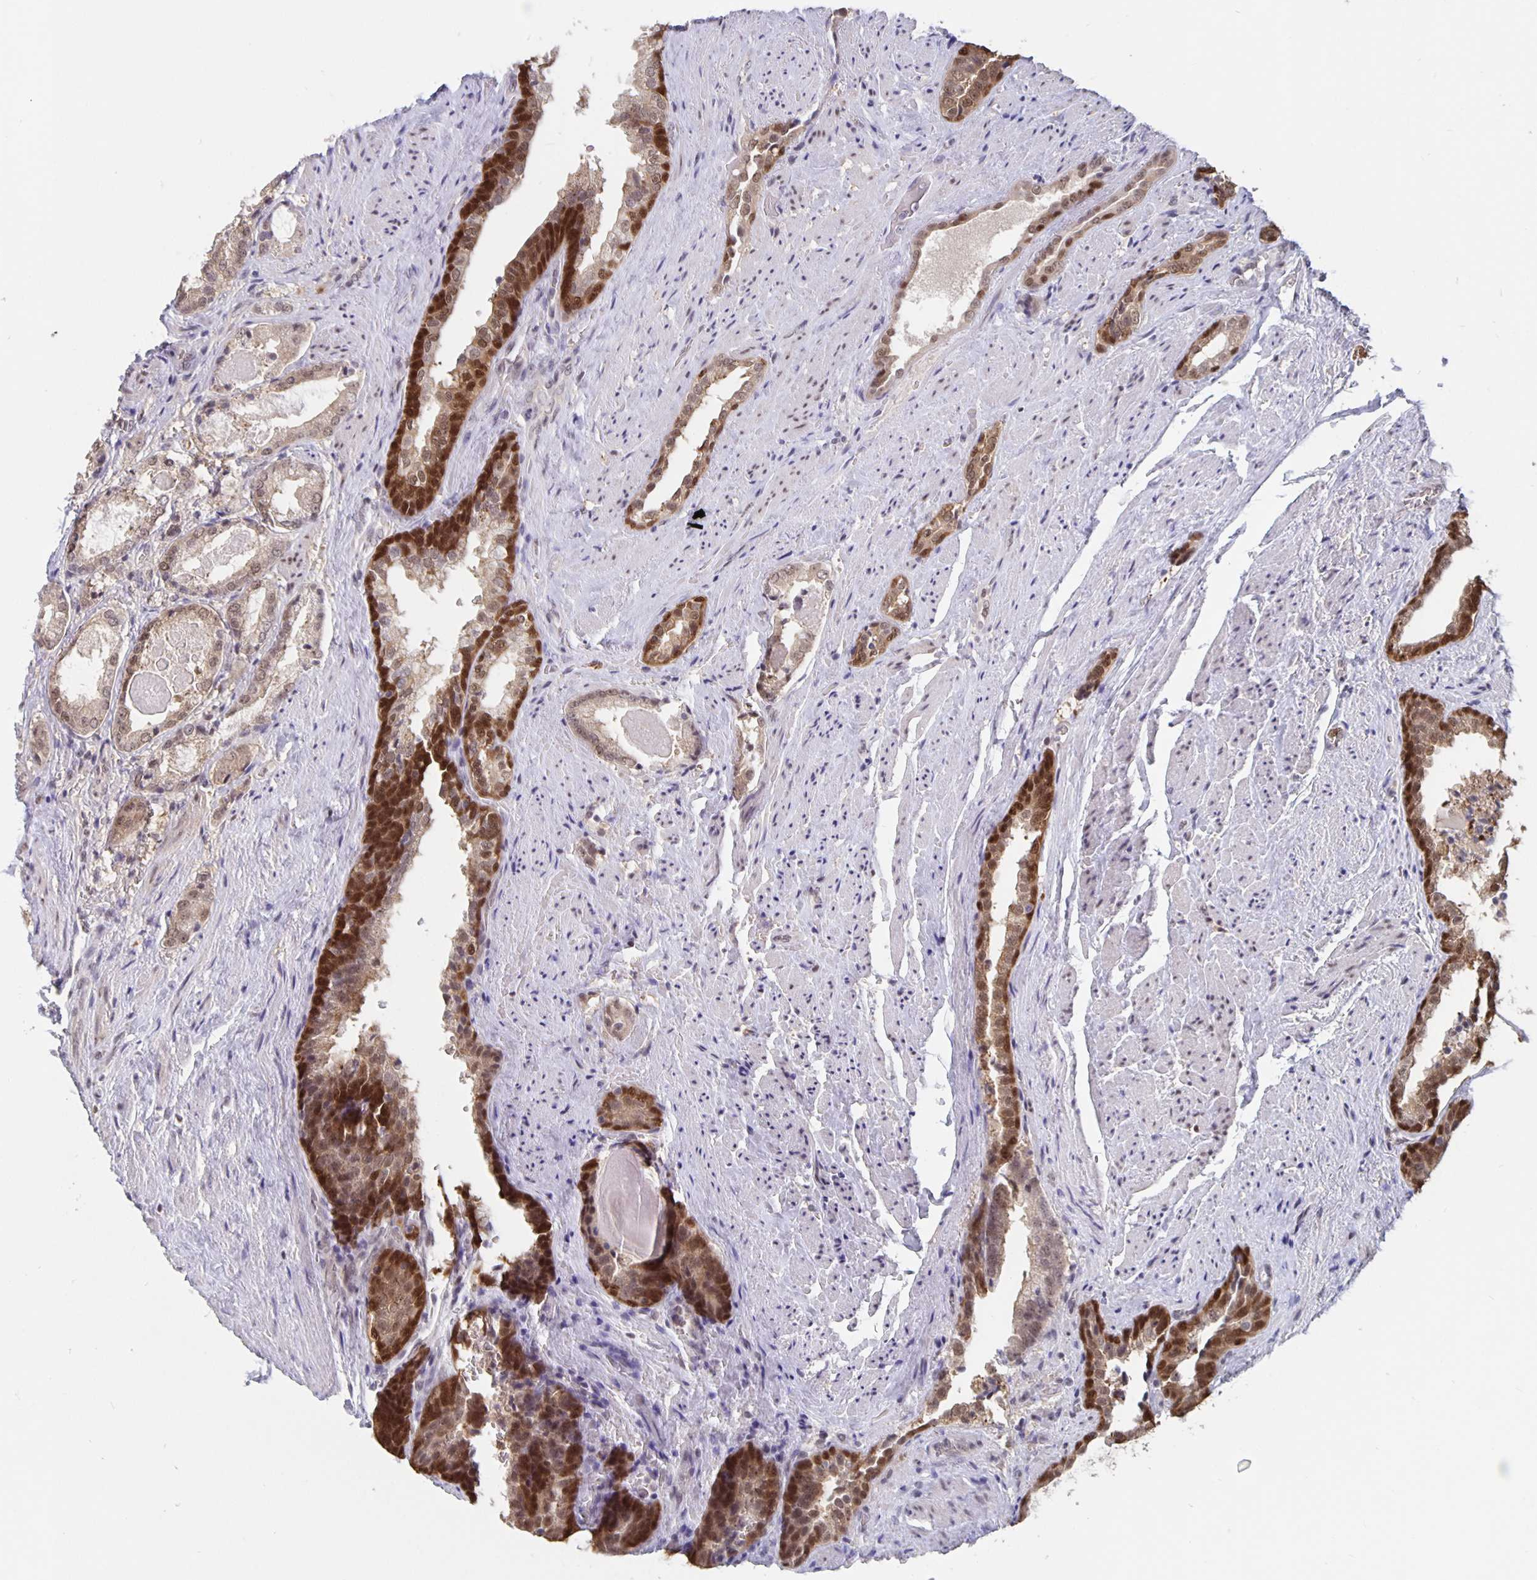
{"staining": {"intensity": "weak", "quantity": ">75%", "location": "cytoplasmic/membranous,nuclear"}, "tissue": "prostate cancer", "cell_type": "Tumor cells", "image_type": "cancer", "snomed": [{"axis": "morphology", "description": "Adenocarcinoma, High grade"}, {"axis": "topography", "description": "Prostate"}], "caption": "Protein analysis of high-grade adenocarcinoma (prostate) tissue shows weak cytoplasmic/membranous and nuclear staining in about >75% of tumor cells. (Stains: DAB (3,3'-diaminobenzidine) in brown, nuclei in blue, Microscopy: brightfield microscopy at high magnification).", "gene": "ZNF691", "patient": {"sex": "male", "age": 65}}